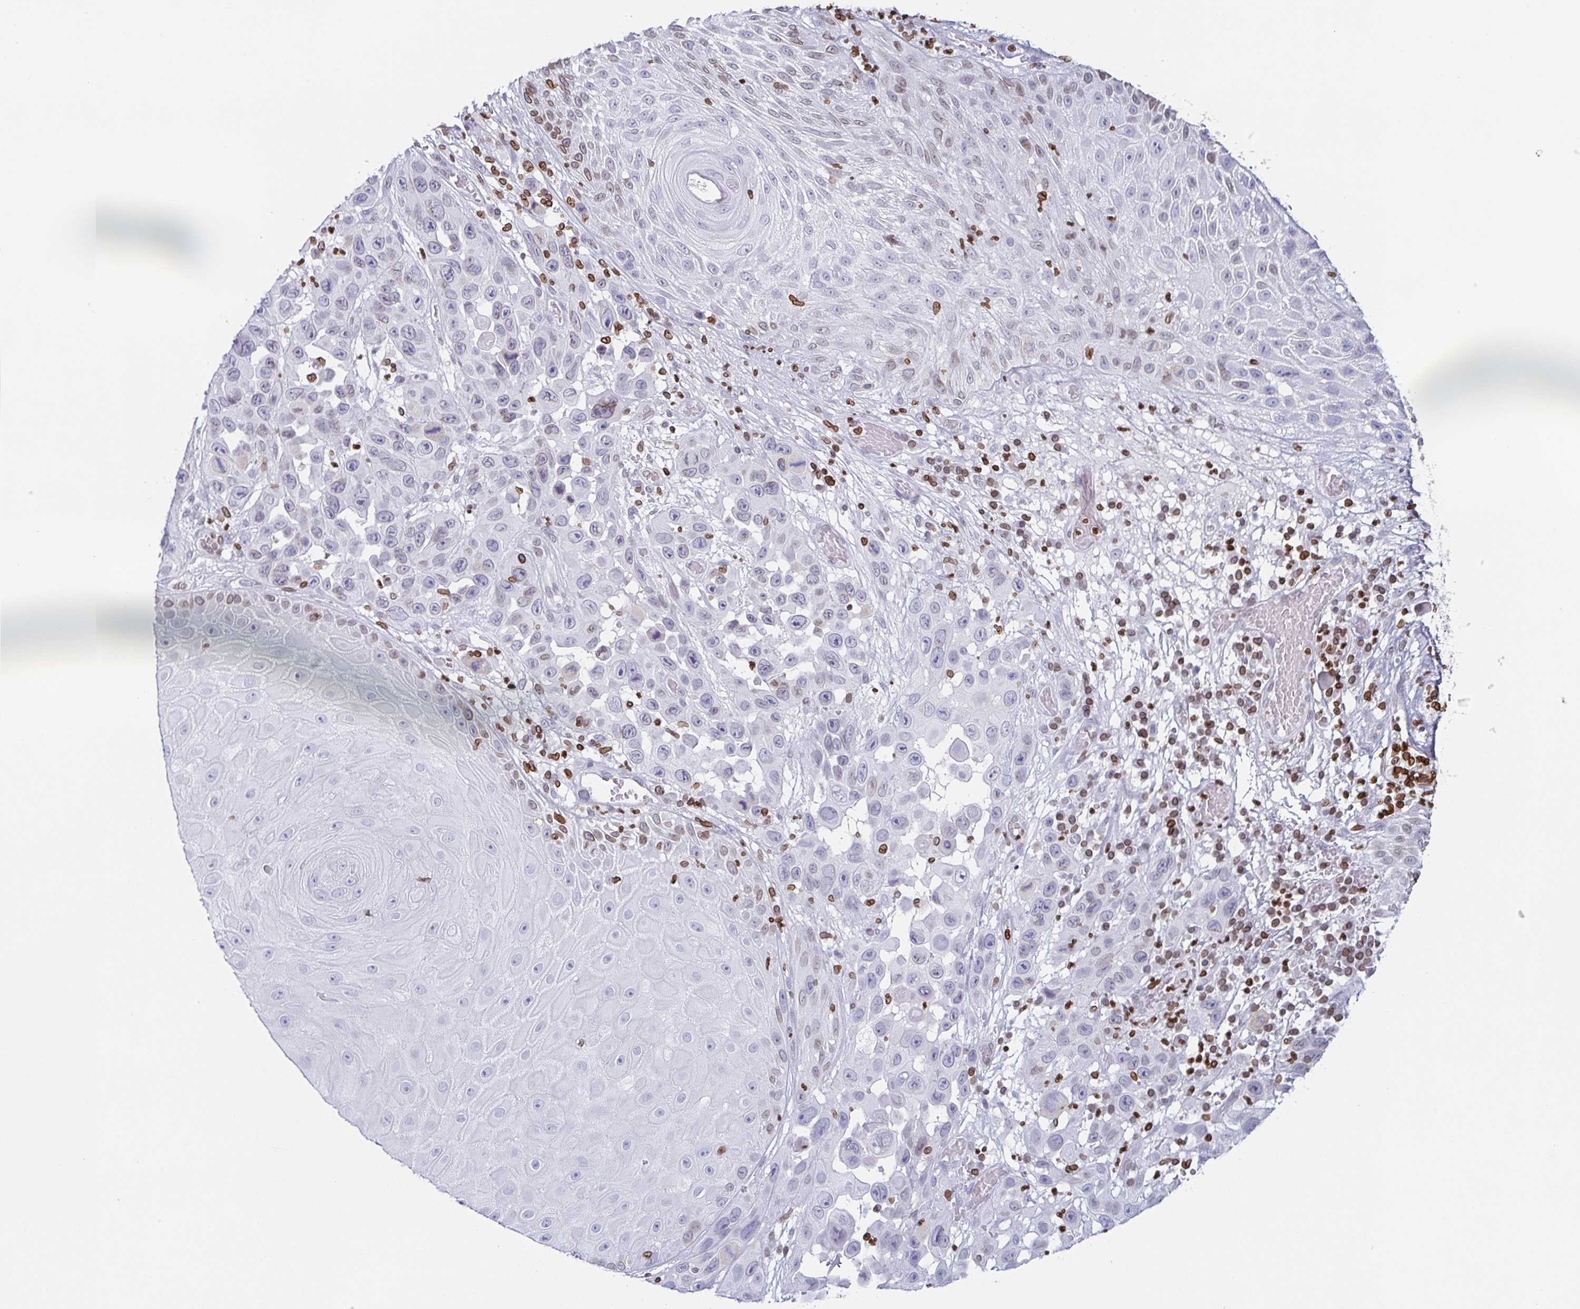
{"staining": {"intensity": "negative", "quantity": "none", "location": "none"}, "tissue": "skin cancer", "cell_type": "Tumor cells", "image_type": "cancer", "snomed": [{"axis": "morphology", "description": "Squamous cell carcinoma, NOS"}, {"axis": "topography", "description": "Skin"}], "caption": "A histopathology image of human squamous cell carcinoma (skin) is negative for staining in tumor cells.", "gene": "BTBD7", "patient": {"sex": "male", "age": 81}}